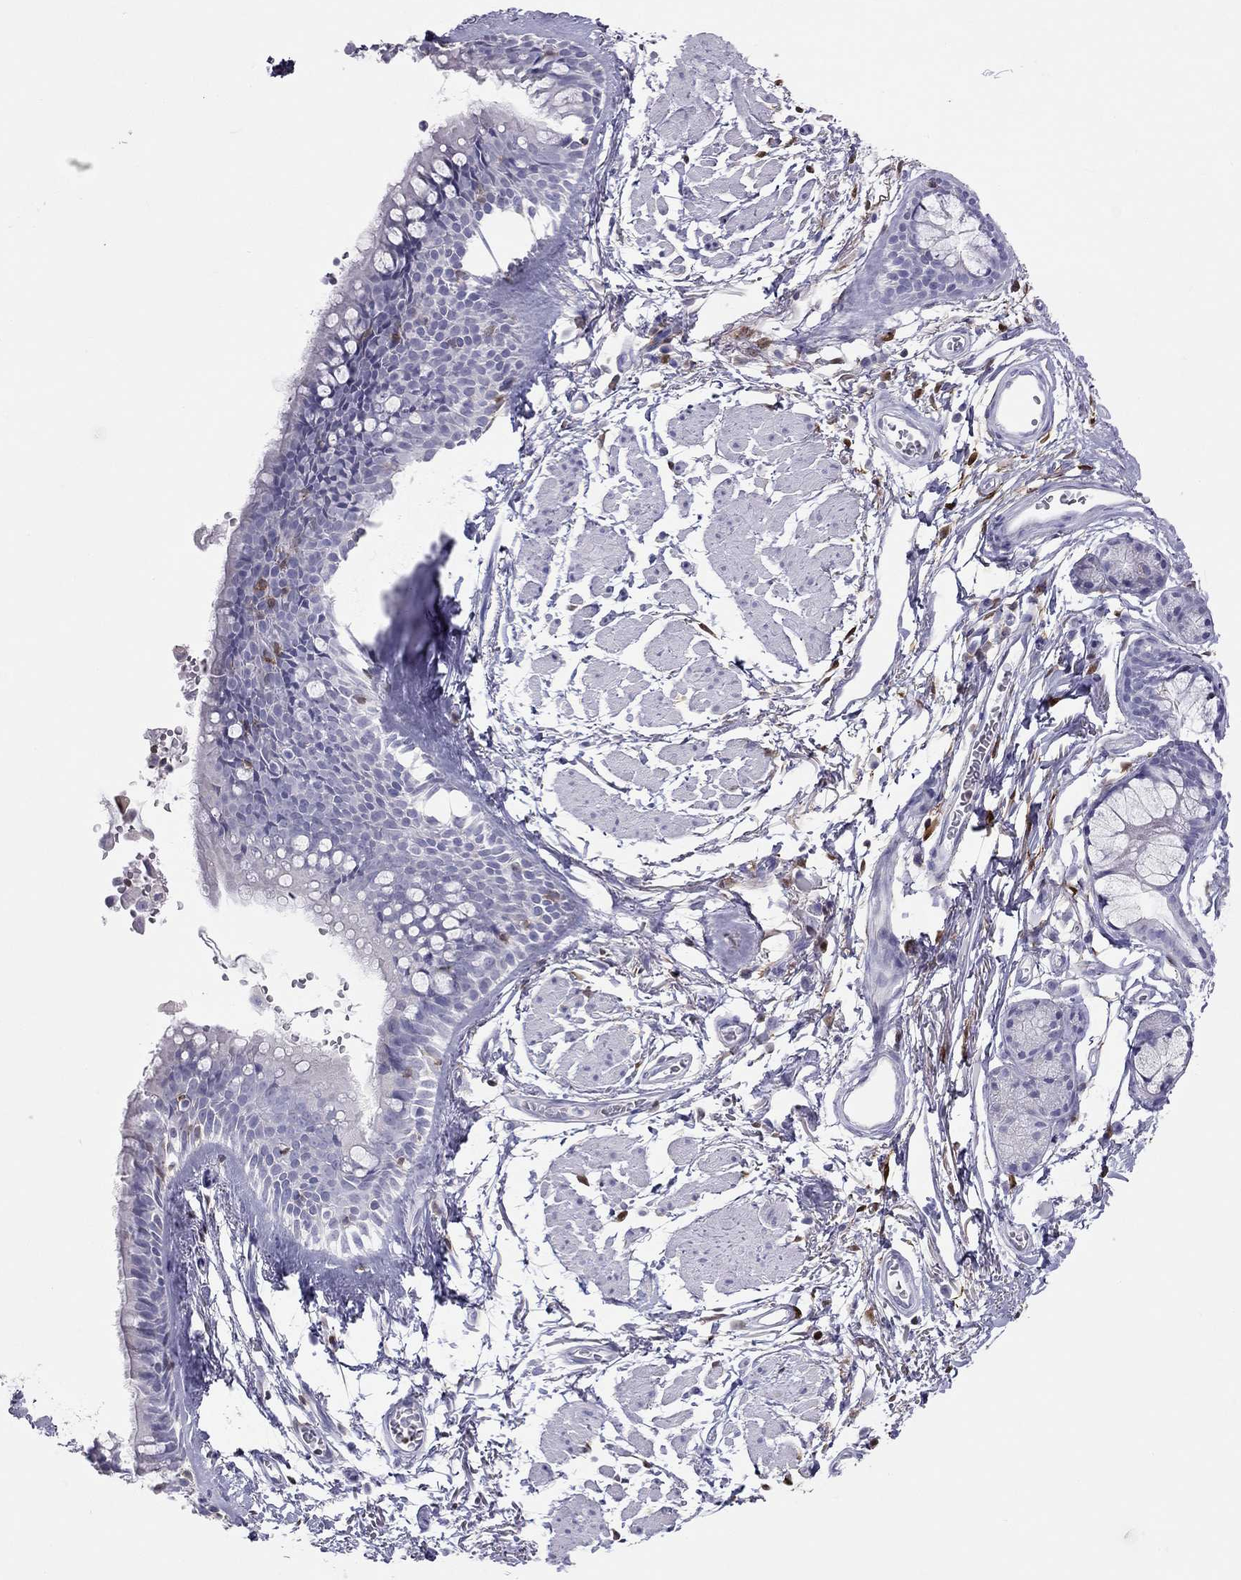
{"staining": {"intensity": "negative", "quantity": "none", "location": "none"}, "tissue": "adipose tissue", "cell_type": "Adipocytes", "image_type": "normal", "snomed": [{"axis": "morphology", "description": "Normal tissue, NOS"}, {"axis": "topography", "description": "Cartilage tissue"}, {"axis": "topography", "description": "Bronchus"}], "caption": "Immunohistochemistry (IHC) micrograph of benign adipose tissue stained for a protein (brown), which shows no expression in adipocytes. (DAB immunohistochemistry (IHC) visualized using brightfield microscopy, high magnification).", "gene": "SH2D2A", "patient": {"sex": "female", "age": 79}}